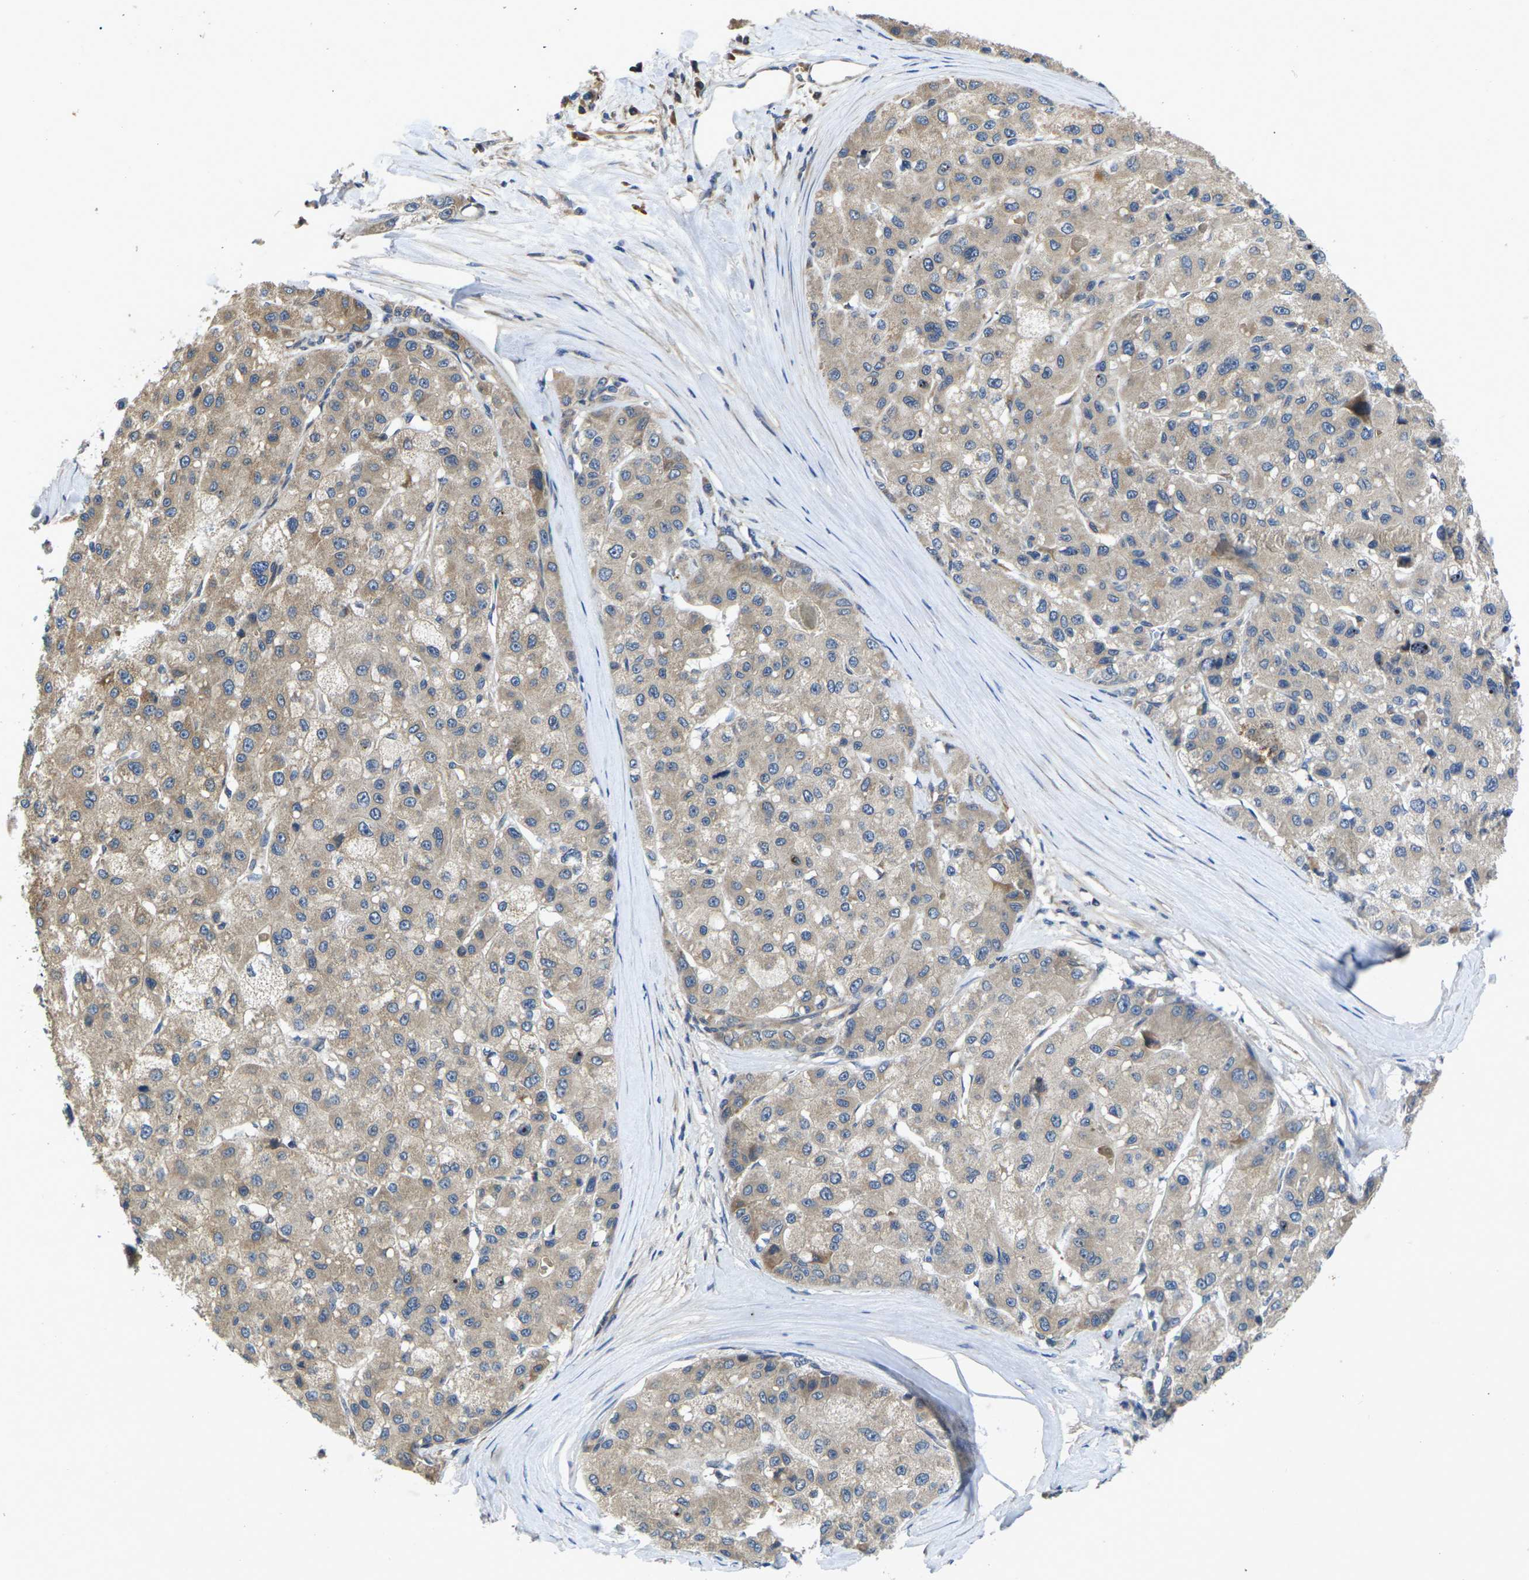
{"staining": {"intensity": "moderate", "quantity": "25%-75%", "location": "cytoplasmic/membranous"}, "tissue": "liver cancer", "cell_type": "Tumor cells", "image_type": "cancer", "snomed": [{"axis": "morphology", "description": "Carcinoma, Hepatocellular, NOS"}, {"axis": "topography", "description": "Liver"}], "caption": "The immunohistochemical stain labels moderate cytoplasmic/membranous expression in tumor cells of liver hepatocellular carcinoma tissue.", "gene": "KIF1B", "patient": {"sex": "male", "age": 80}}